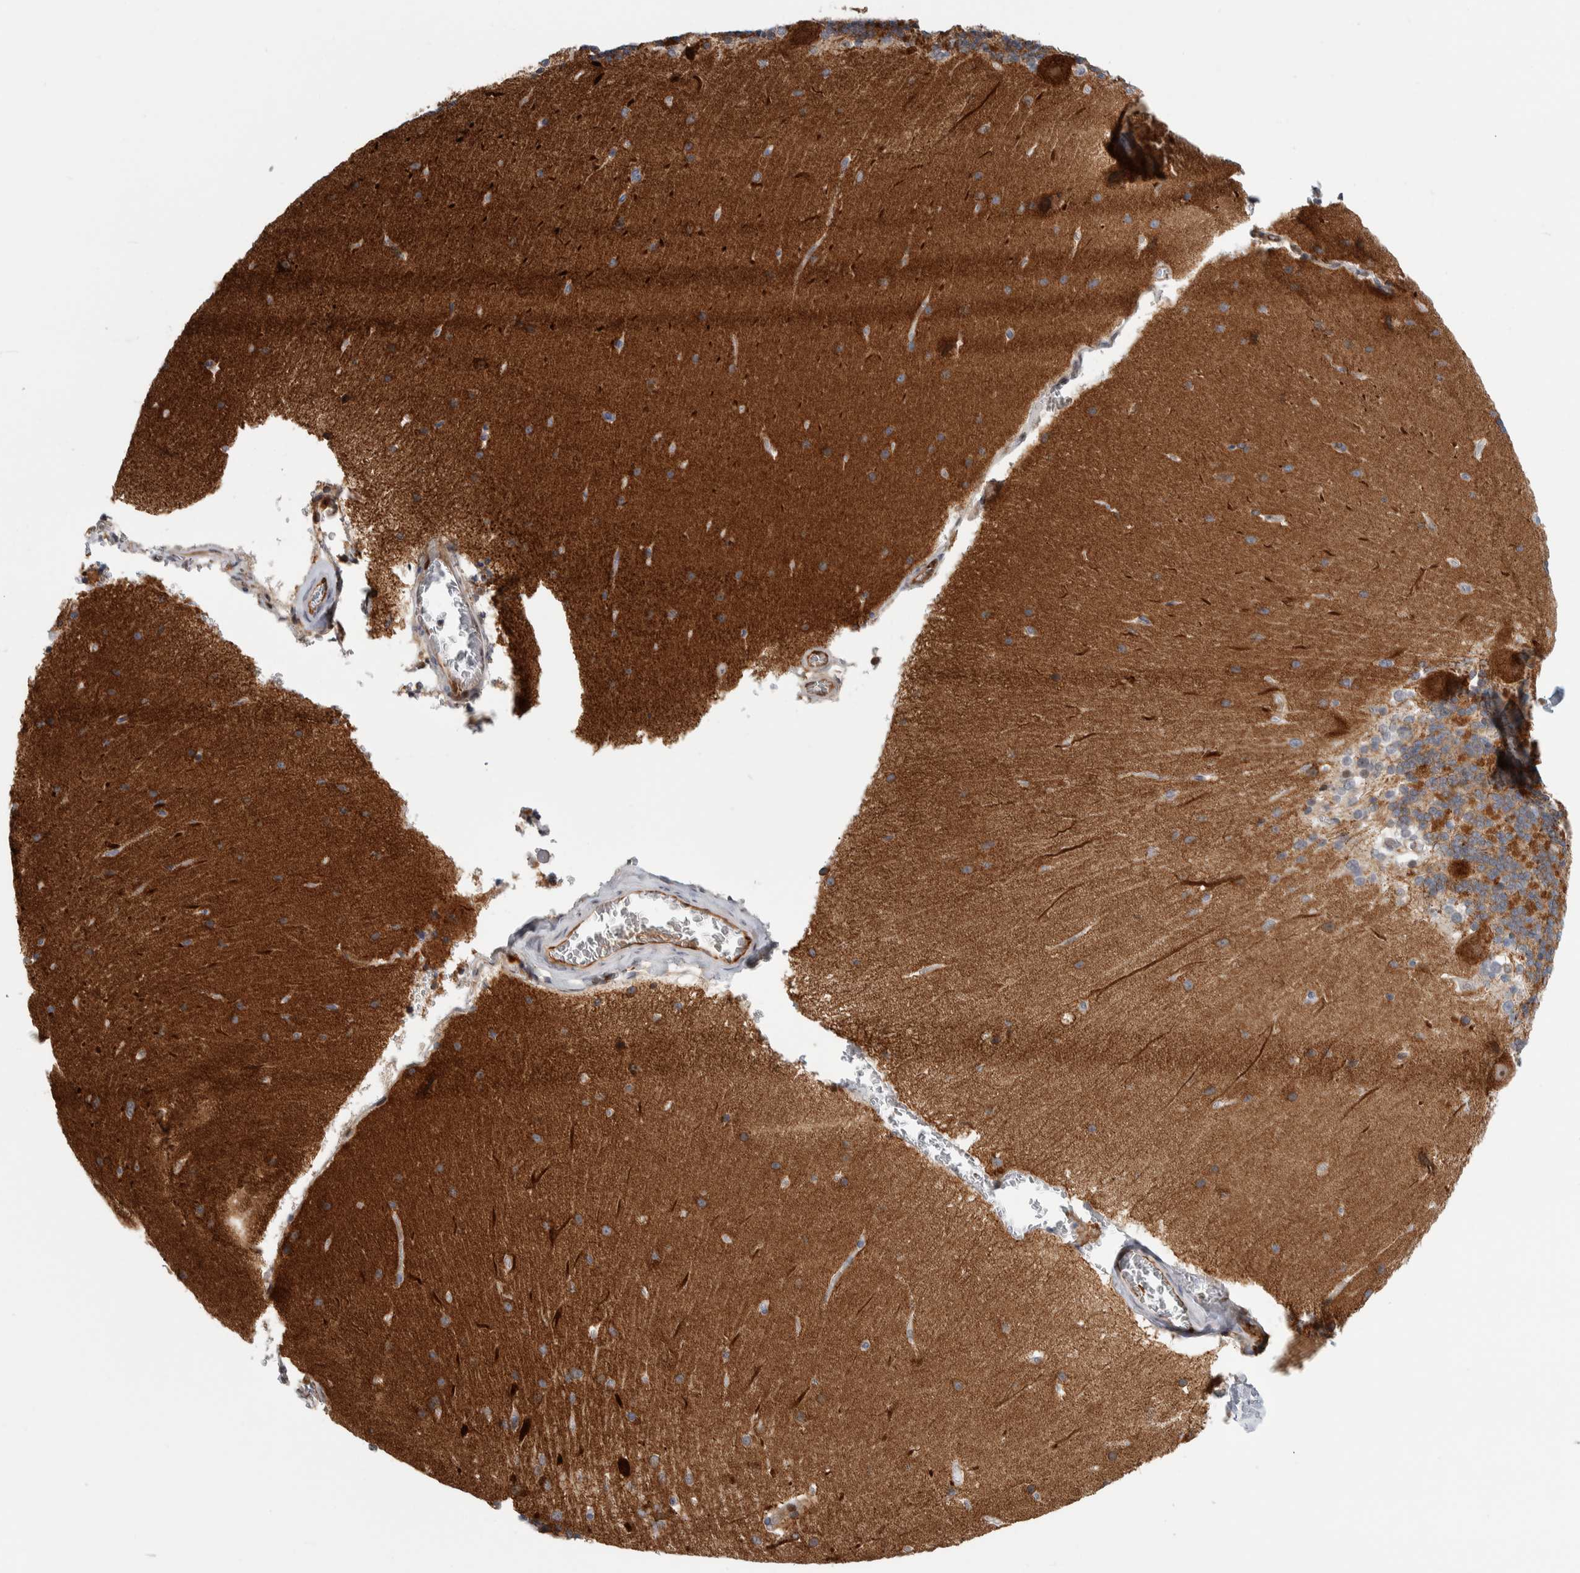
{"staining": {"intensity": "strong", "quantity": "25%-75%", "location": "cytoplasmic/membranous"}, "tissue": "cerebellum", "cell_type": "Cells in granular layer", "image_type": "normal", "snomed": [{"axis": "morphology", "description": "Normal tissue, NOS"}, {"axis": "topography", "description": "Cerebellum"}], "caption": "Protein staining by immunohistochemistry (IHC) demonstrates strong cytoplasmic/membranous staining in approximately 25%-75% of cells in granular layer in normal cerebellum.", "gene": "MSL1", "patient": {"sex": "female", "age": 19}}